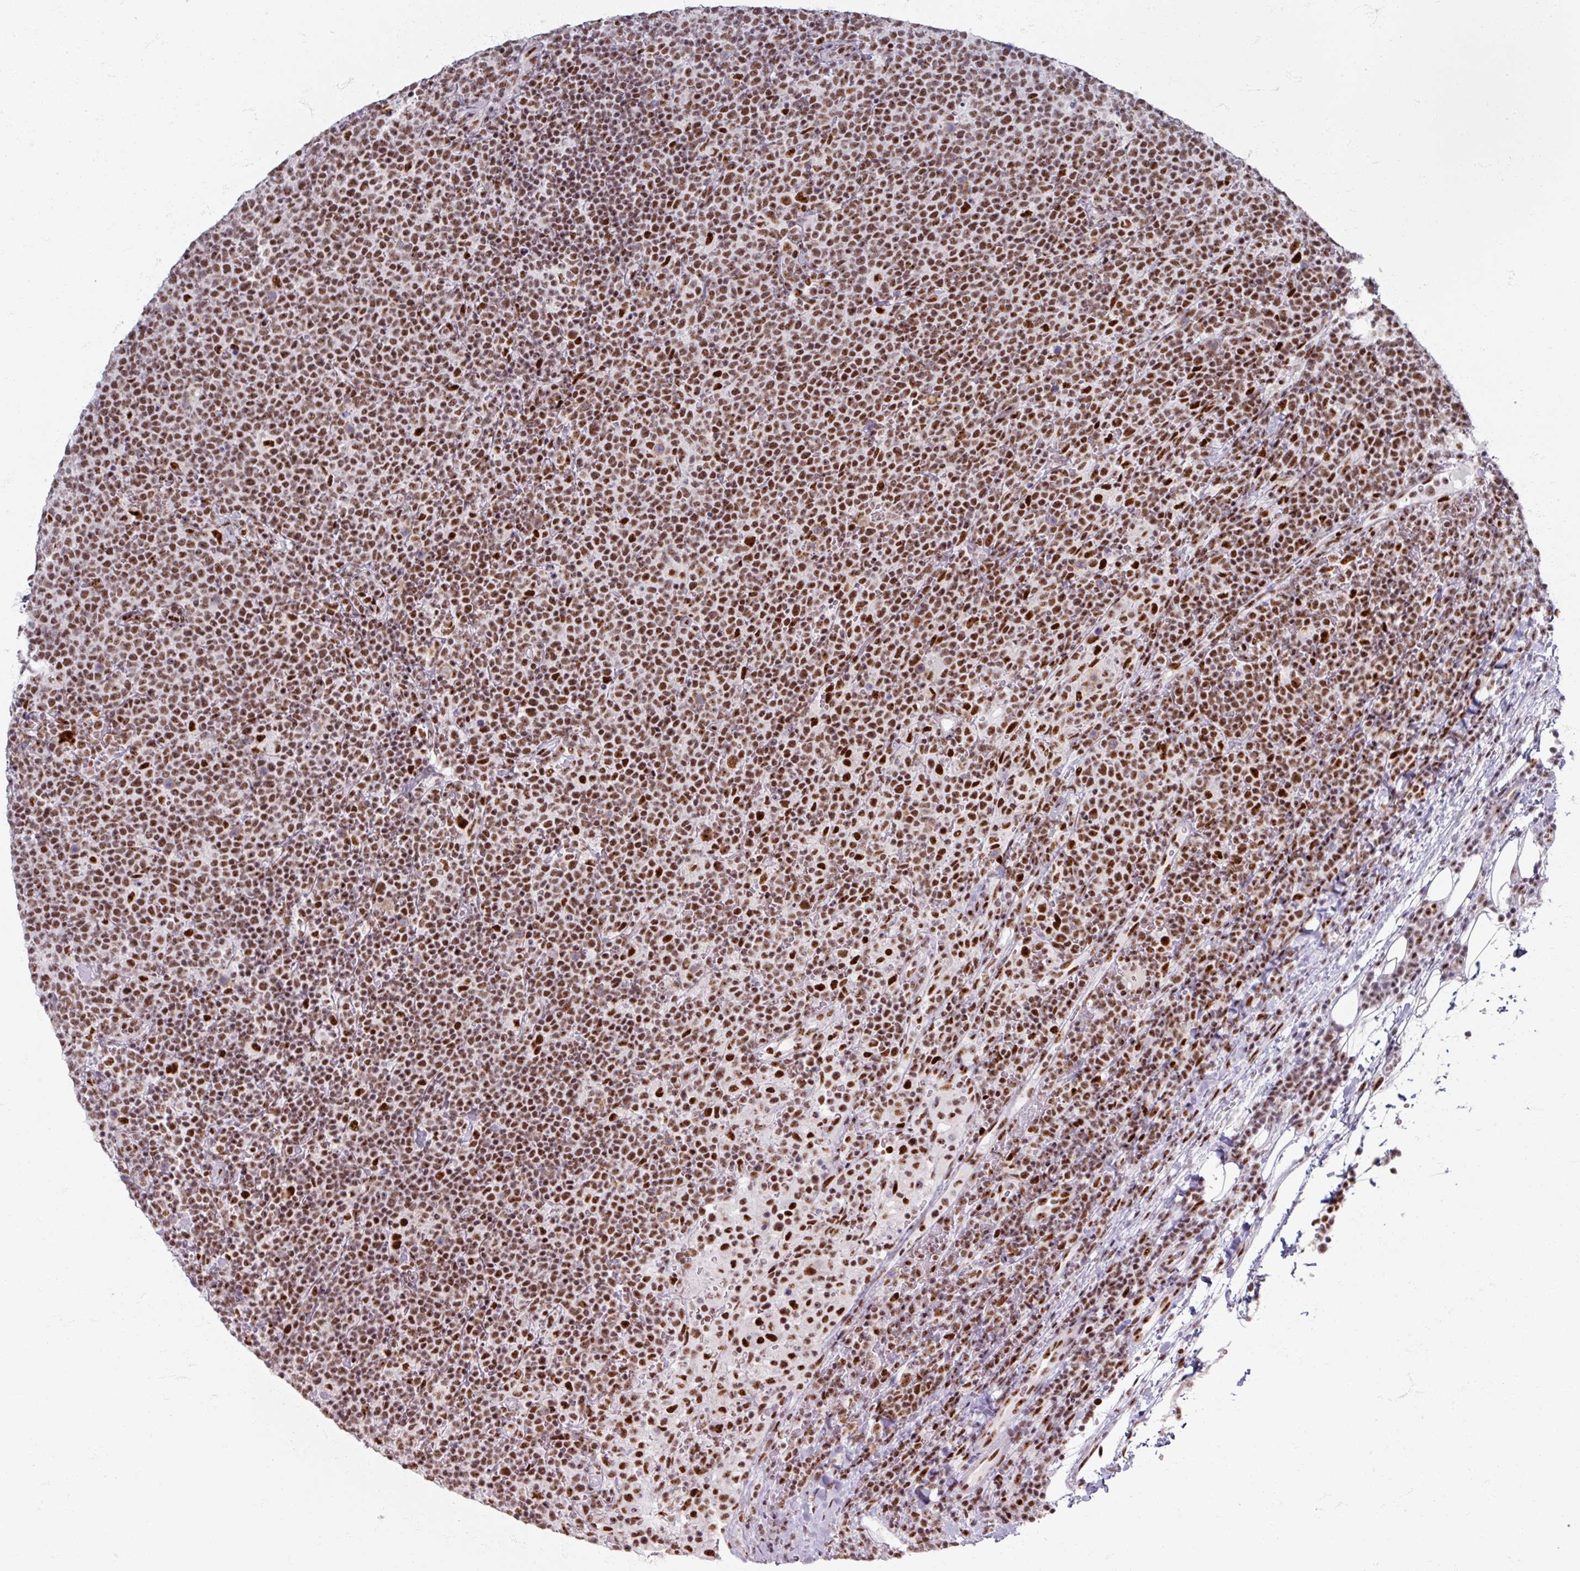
{"staining": {"intensity": "strong", "quantity": ">75%", "location": "nuclear"}, "tissue": "lymphoma", "cell_type": "Tumor cells", "image_type": "cancer", "snomed": [{"axis": "morphology", "description": "Malignant lymphoma, non-Hodgkin's type, High grade"}, {"axis": "topography", "description": "Lymph node"}], "caption": "About >75% of tumor cells in high-grade malignant lymphoma, non-Hodgkin's type display strong nuclear protein staining as visualized by brown immunohistochemical staining.", "gene": "ADAR", "patient": {"sex": "male", "age": 61}}